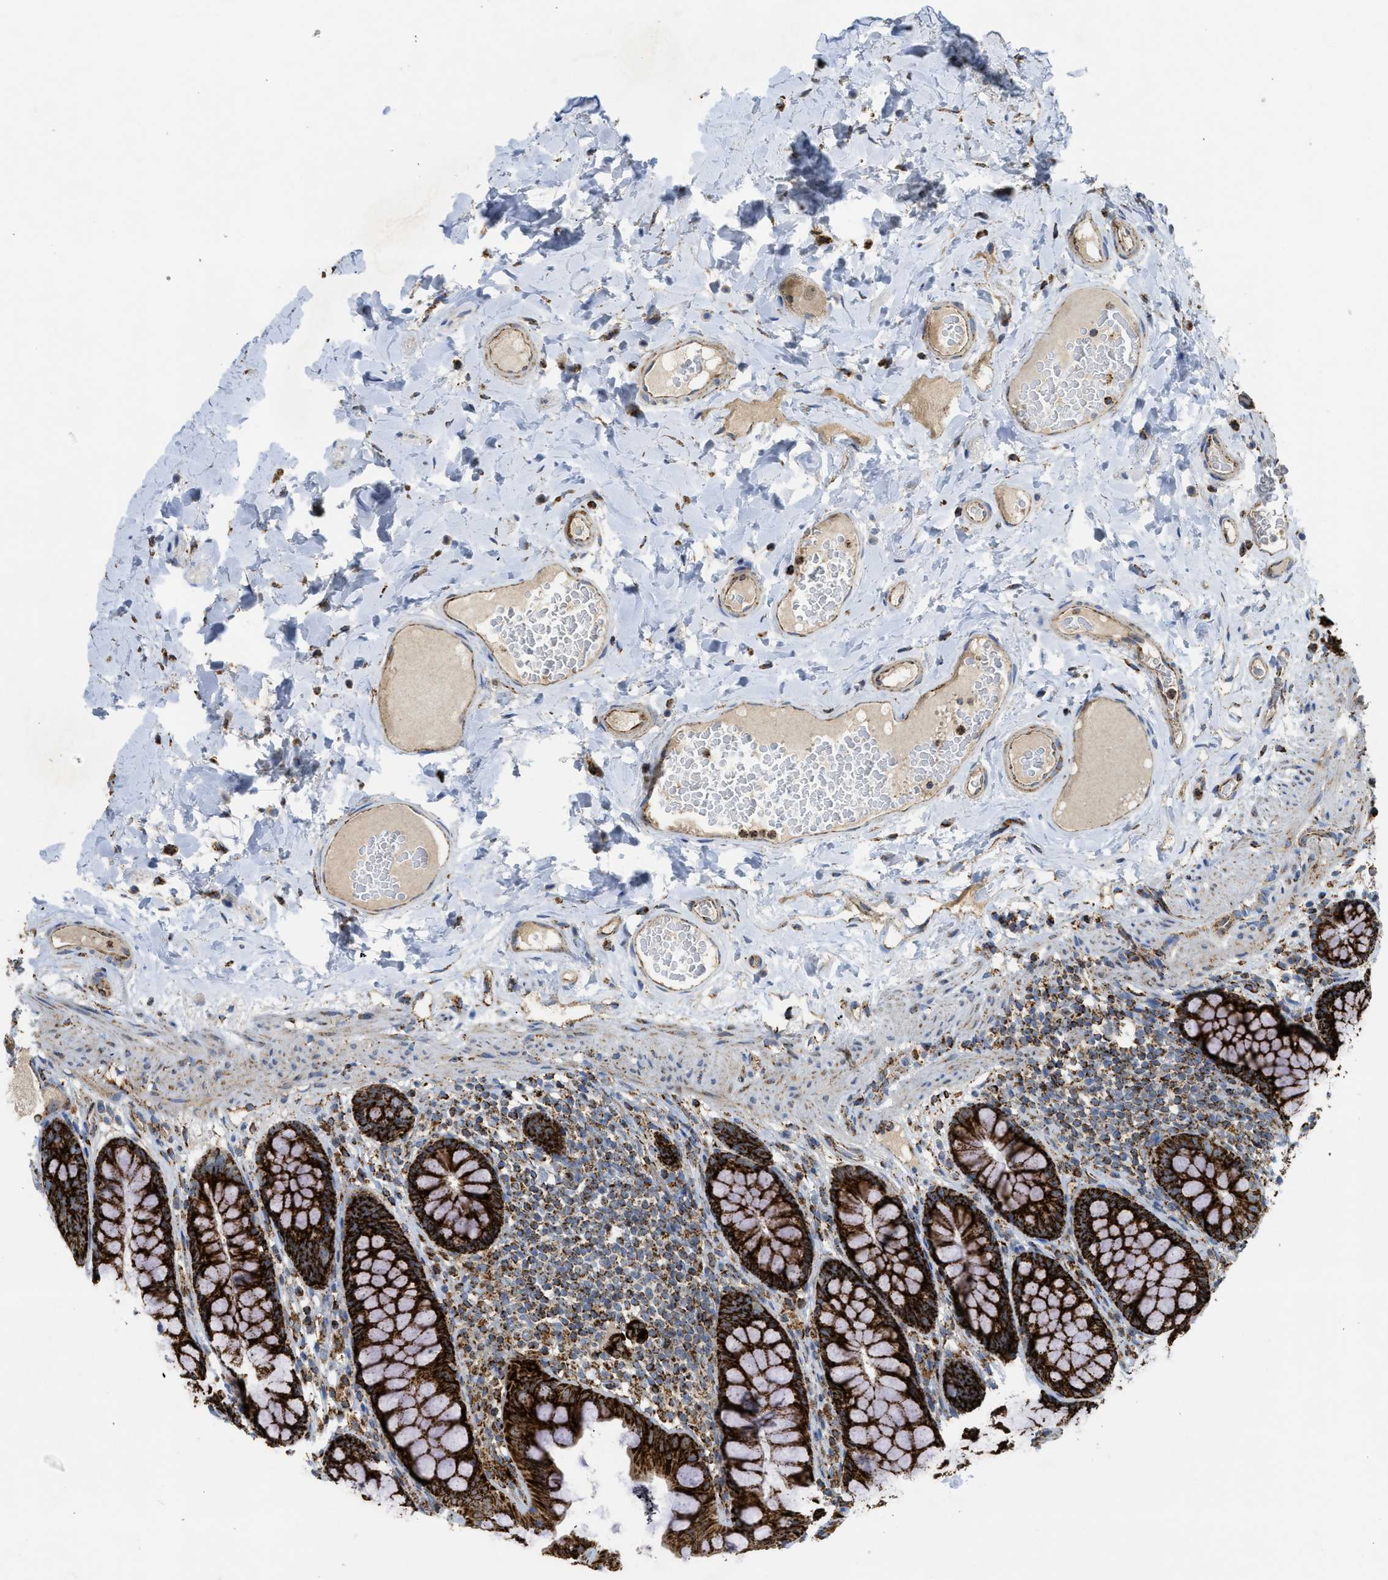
{"staining": {"intensity": "moderate", "quantity": ">75%", "location": "cytoplasmic/membranous"}, "tissue": "colon", "cell_type": "Endothelial cells", "image_type": "normal", "snomed": [{"axis": "morphology", "description": "Normal tissue, NOS"}, {"axis": "topography", "description": "Colon"}], "caption": "Immunohistochemistry image of benign colon: human colon stained using immunohistochemistry exhibits medium levels of moderate protein expression localized specifically in the cytoplasmic/membranous of endothelial cells, appearing as a cytoplasmic/membranous brown color.", "gene": "SQOR", "patient": {"sex": "female", "age": 55}}